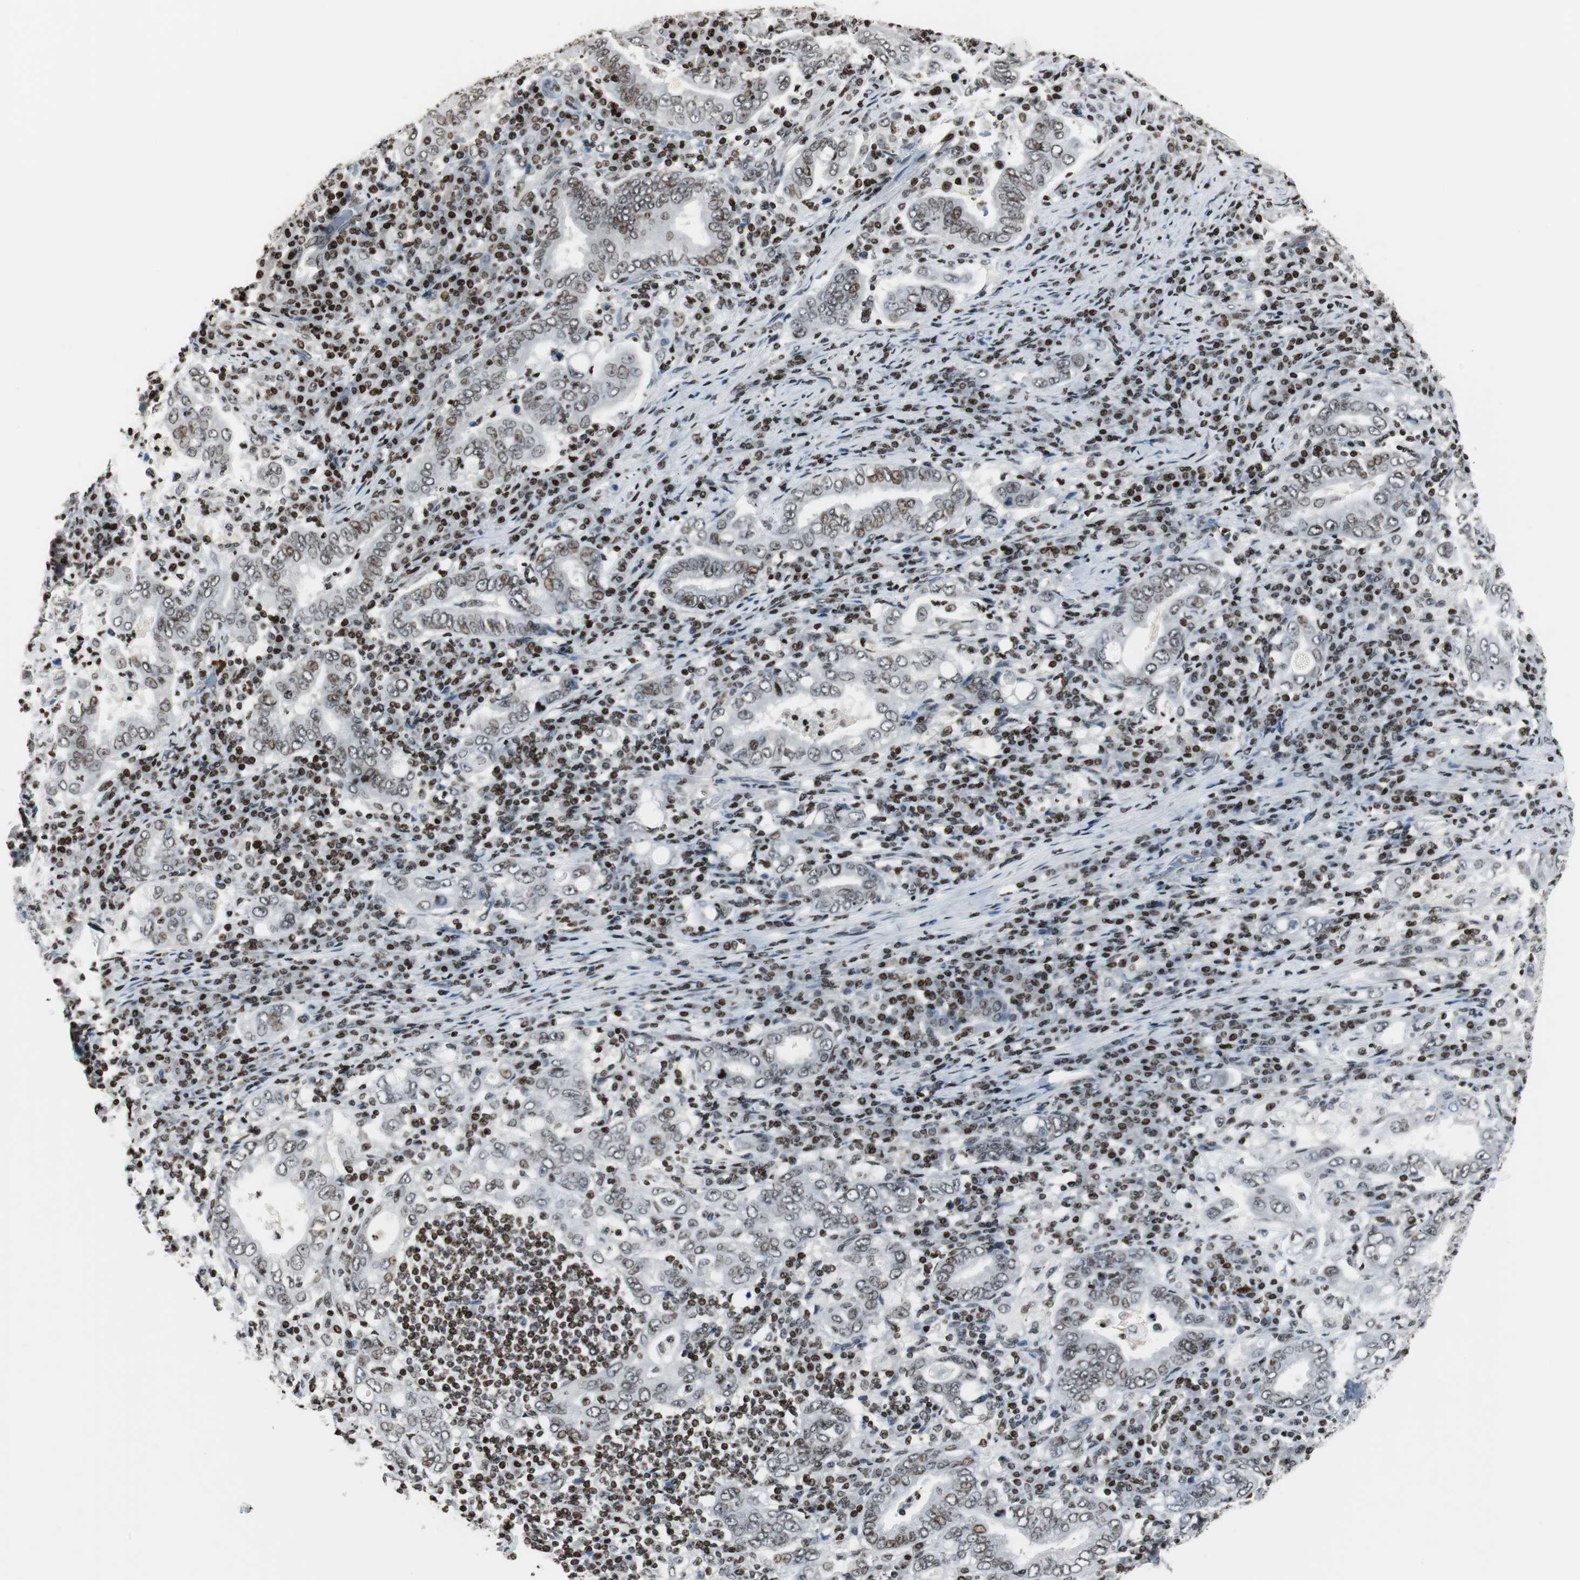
{"staining": {"intensity": "moderate", "quantity": ">75%", "location": "nuclear"}, "tissue": "stomach cancer", "cell_type": "Tumor cells", "image_type": "cancer", "snomed": [{"axis": "morphology", "description": "Normal tissue, NOS"}, {"axis": "morphology", "description": "Adenocarcinoma, NOS"}, {"axis": "topography", "description": "Esophagus"}, {"axis": "topography", "description": "Stomach, upper"}, {"axis": "topography", "description": "Peripheral nerve tissue"}], "caption": "Adenocarcinoma (stomach) stained with IHC displays moderate nuclear positivity in about >75% of tumor cells. The staining is performed using DAB (3,3'-diaminobenzidine) brown chromogen to label protein expression. The nuclei are counter-stained blue using hematoxylin.", "gene": "PAXIP1", "patient": {"sex": "male", "age": 62}}